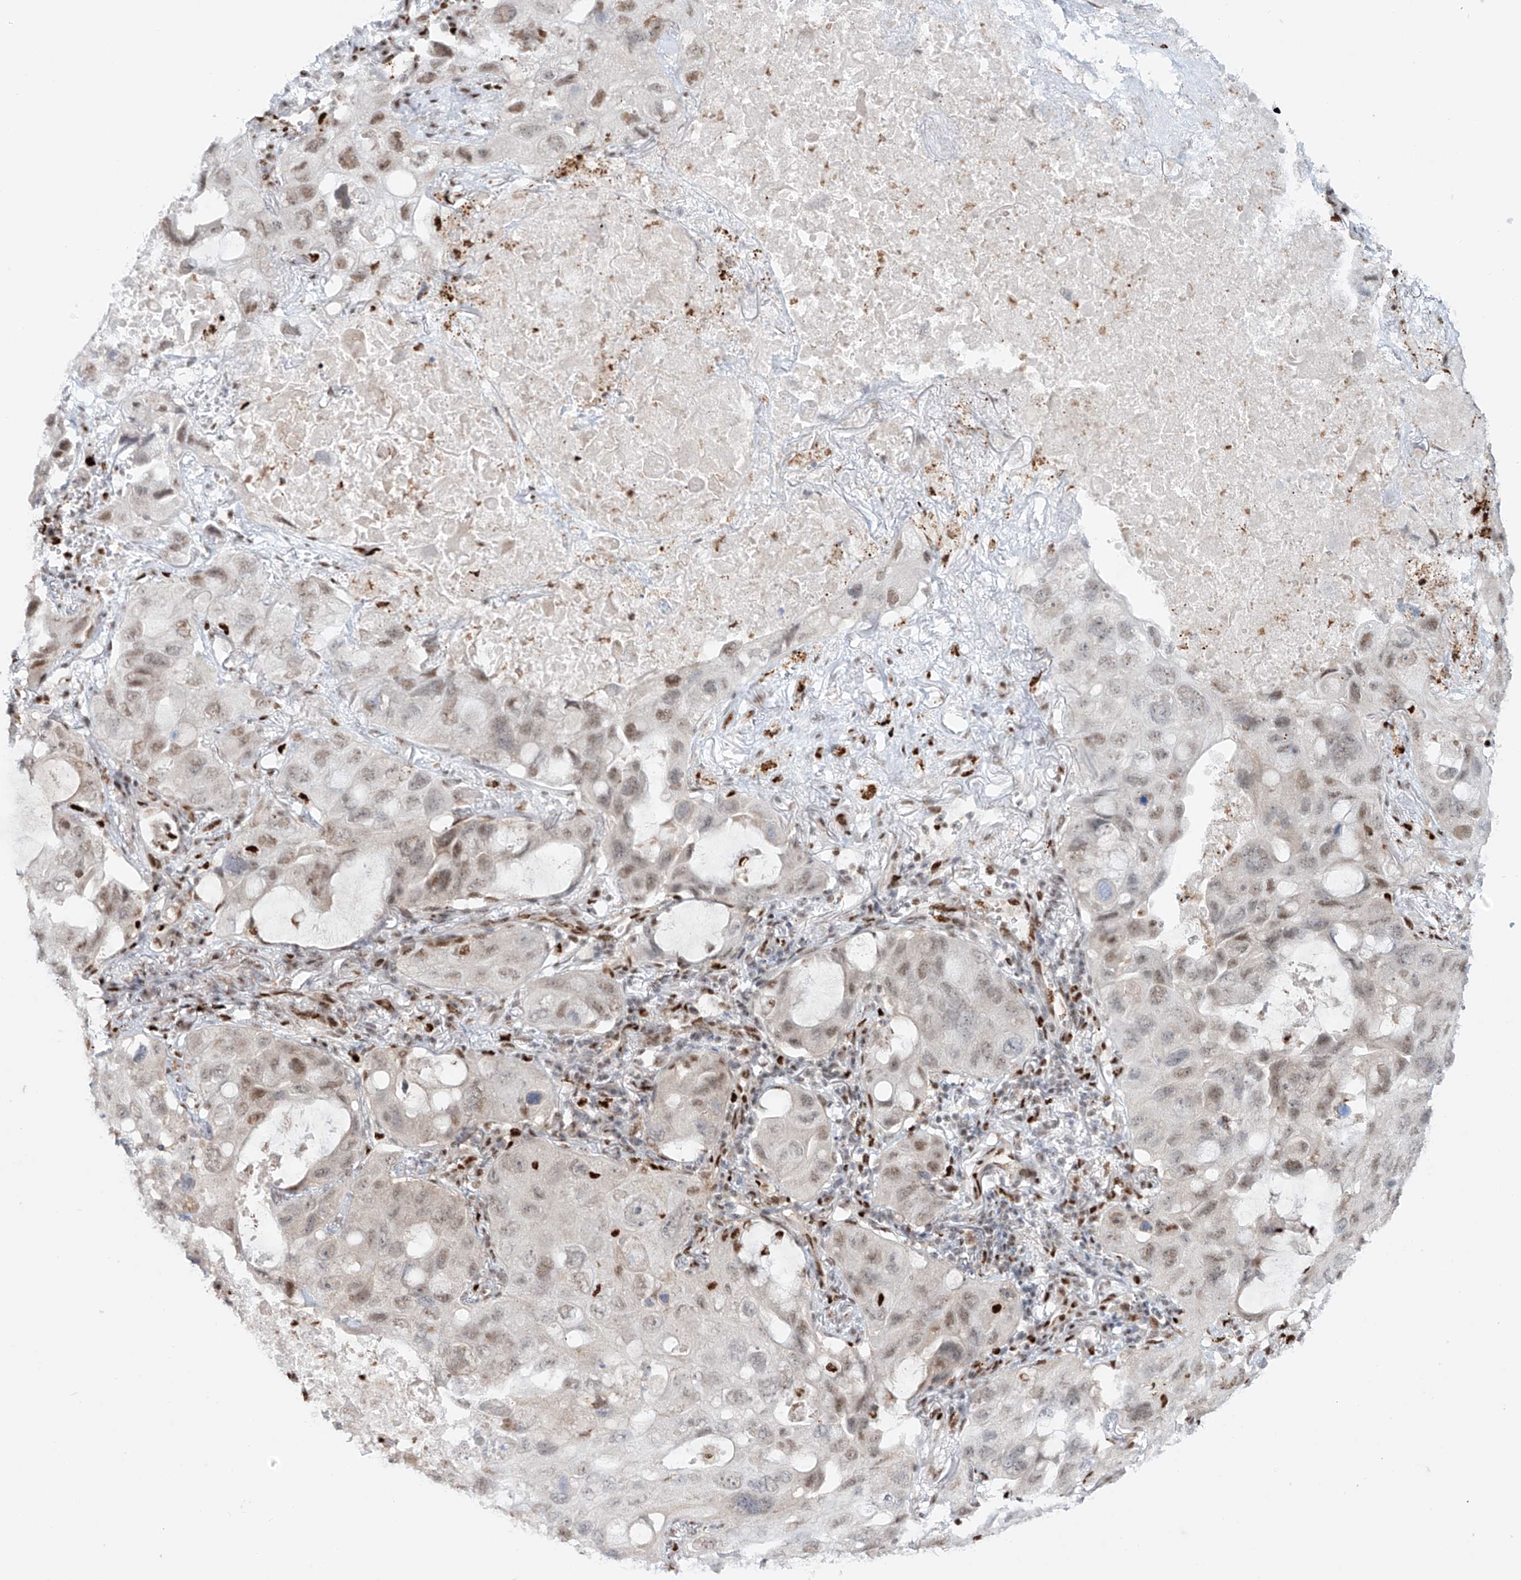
{"staining": {"intensity": "moderate", "quantity": "25%-75%", "location": "nuclear"}, "tissue": "lung cancer", "cell_type": "Tumor cells", "image_type": "cancer", "snomed": [{"axis": "morphology", "description": "Squamous cell carcinoma, NOS"}, {"axis": "topography", "description": "Lung"}], "caption": "DAB immunohistochemical staining of human squamous cell carcinoma (lung) reveals moderate nuclear protein staining in approximately 25%-75% of tumor cells.", "gene": "DZIP1L", "patient": {"sex": "female", "age": 73}}